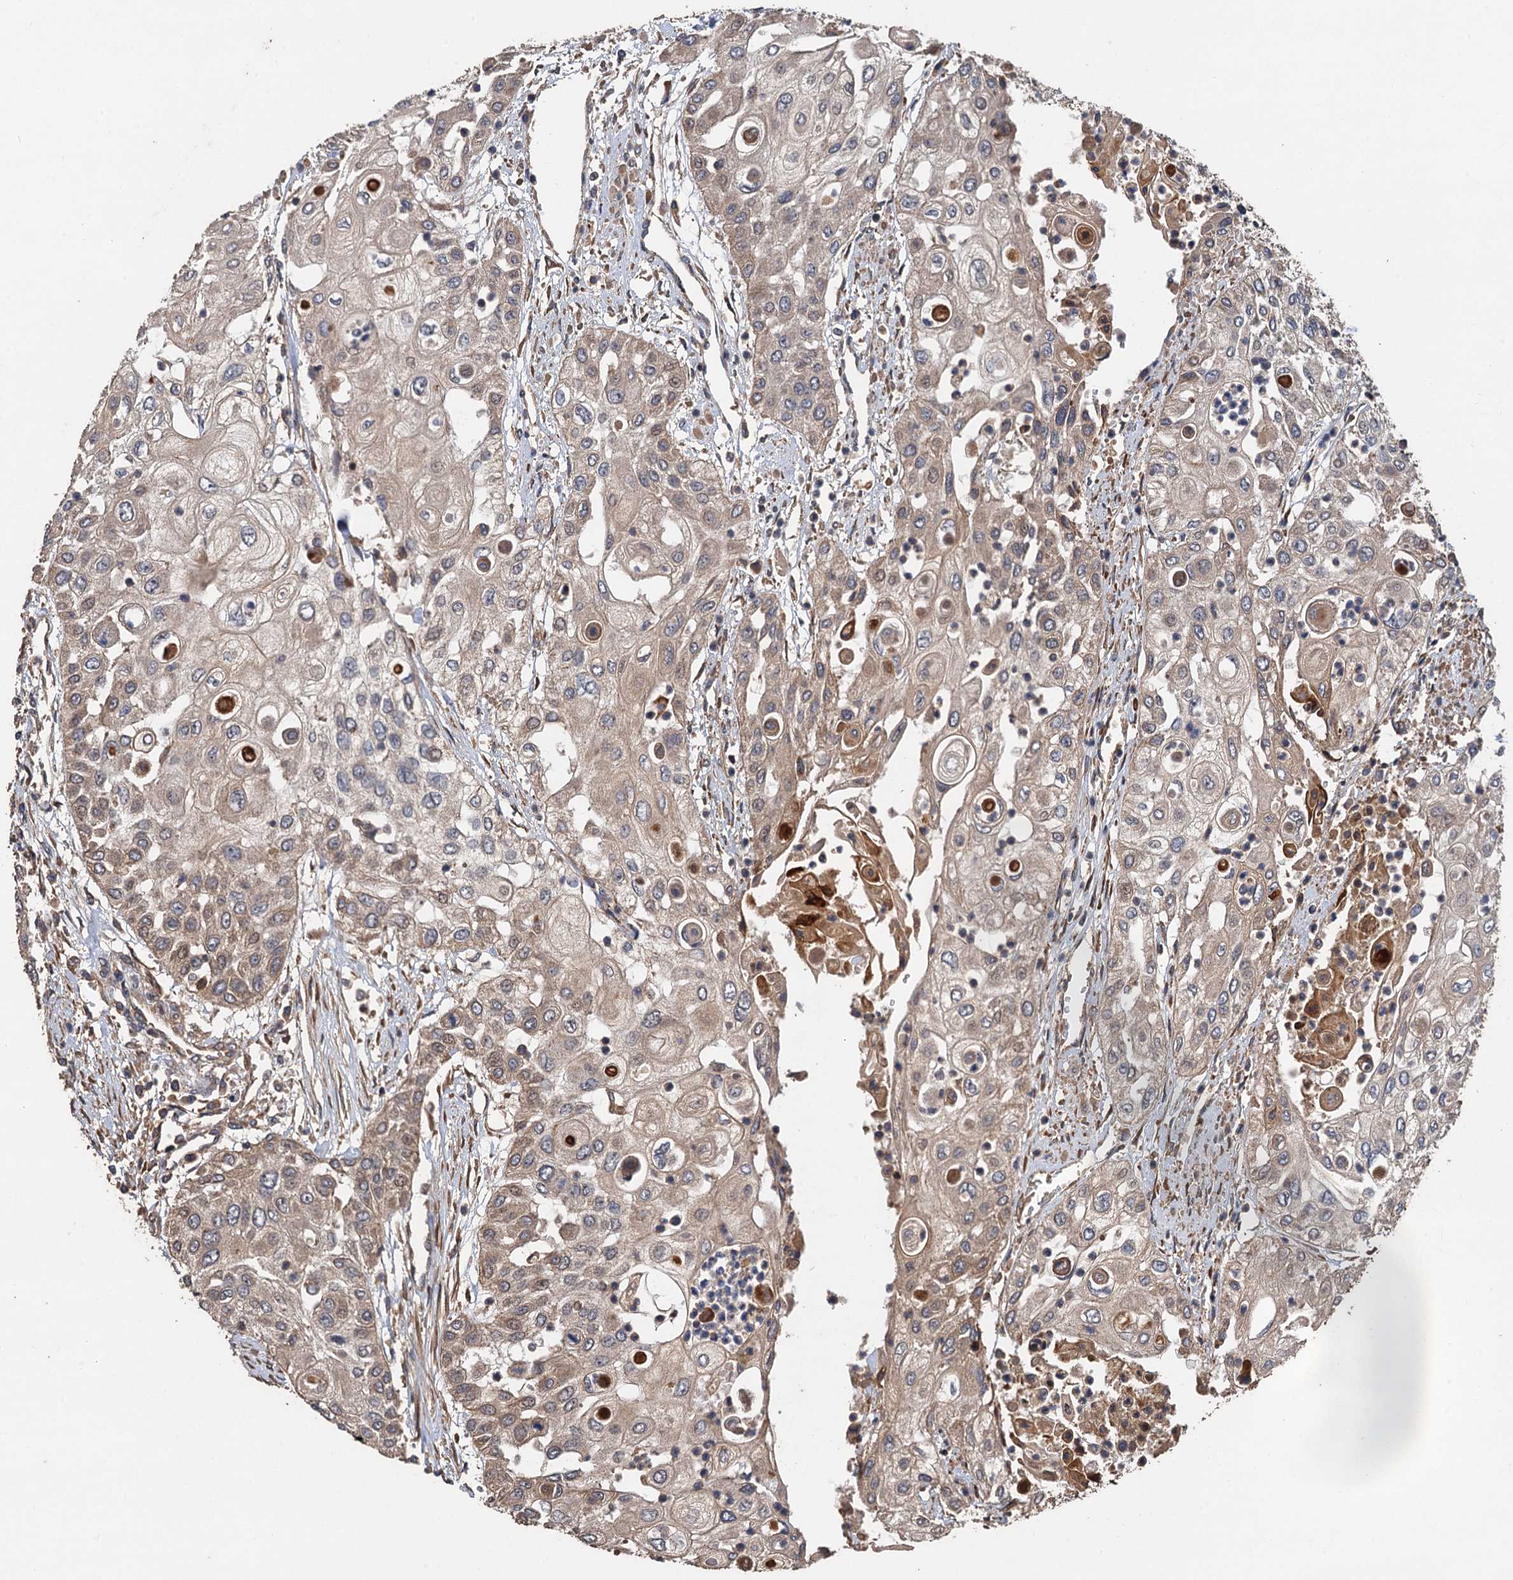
{"staining": {"intensity": "weak", "quantity": ">75%", "location": "cytoplasmic/membranous"}, "tissue": "urothelial cancer", "cell_type": "Tumor cells", "image_type": "cancer", "snomed": [{"axis": "morphology", "description": "Urothelial carcinoma, High grade"}, {"axis": "topography", "description": "Urinary bladder"}], "caption": "Human high-grade urothelial carcinoma stained with a protein marker displays weak staining in tumor cells.", "gene": "TMEM39B", "patient": {"sex": "female", "age": 79}}